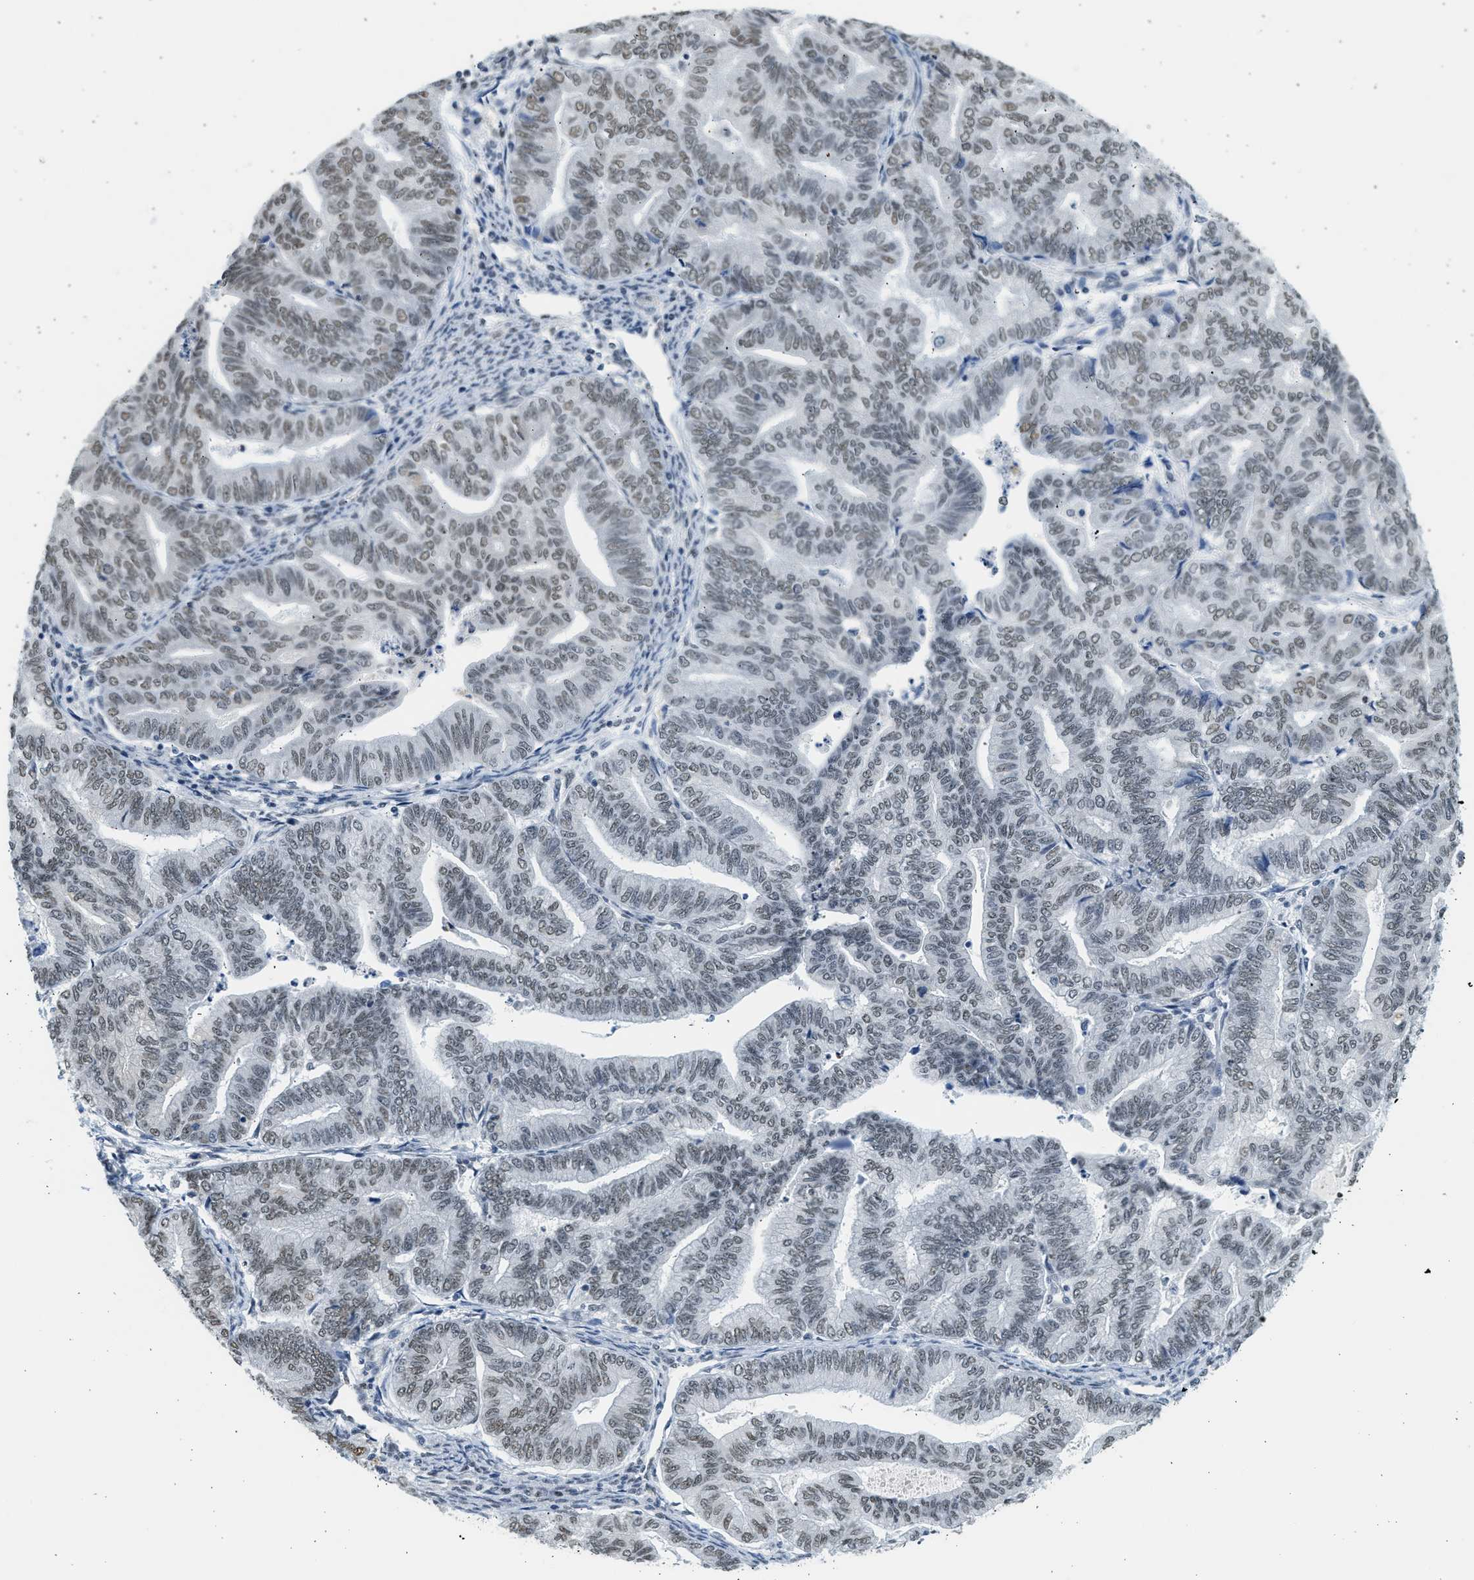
{"staining": {"intensity": "moderate", "quantity": ">75%", "location": "nuclear"}, "tissue": "endometrial cancer", "cell_type": "Tumor cells", "image_type": "cancer", "snomed": [{"axis": "morphology", "description": "Adenocarcinoma, NOS"}, {"axis": "topography", "description": "Endometrium"}], "caption": "Endometrial cancer tissue exhibits moderate nuclear expression in approximately >75% of tumor cells", "gene": "HIPK1", "patient": {"sex": "female", "age": 79}}